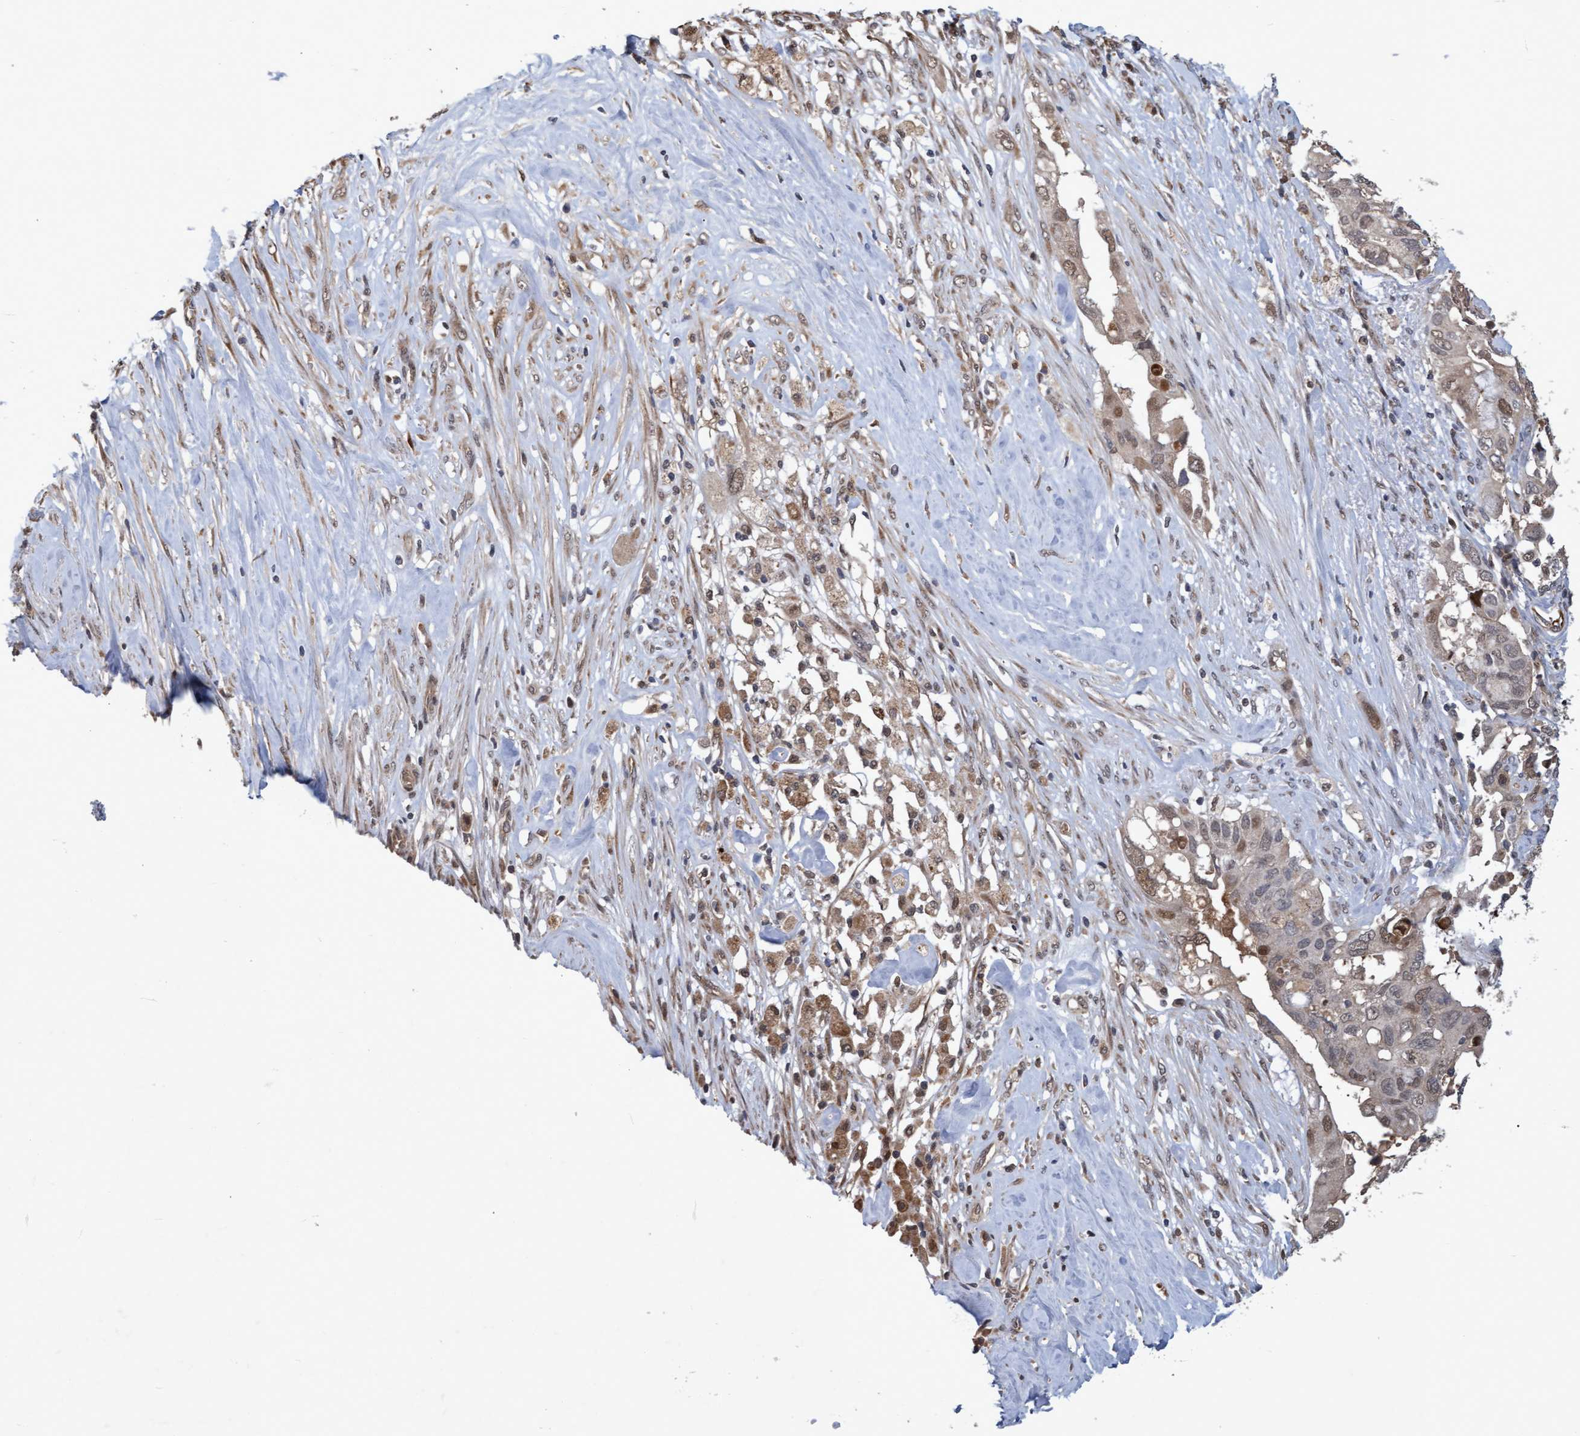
{"staining": {"intensity": "weak", "quantity": "25%-75%", "location": "cytoplasmic/membranous,nuclear"}, "tissue": "pancreatic cancer", "cell_type": "Tumor cells", "image_type": "cancer", "snomed": [{"axis": "morphology", "description": "Adenocarcinoma, NOS"}, {"axis": "topography", "description": "Pancreas"}], "caption": "An IHC image of neoplastic tissue is shown. Protein staining in brown shows weak cytoplasmic/membranous and nuclear positivity in adenocarcinoma (pancreatic) within tumor cells. (brown staining indicates protein expression, while blue staining denotes nuclei).", "gene": "PSMB6", "patient": {"sex": "female", "age": 56}}